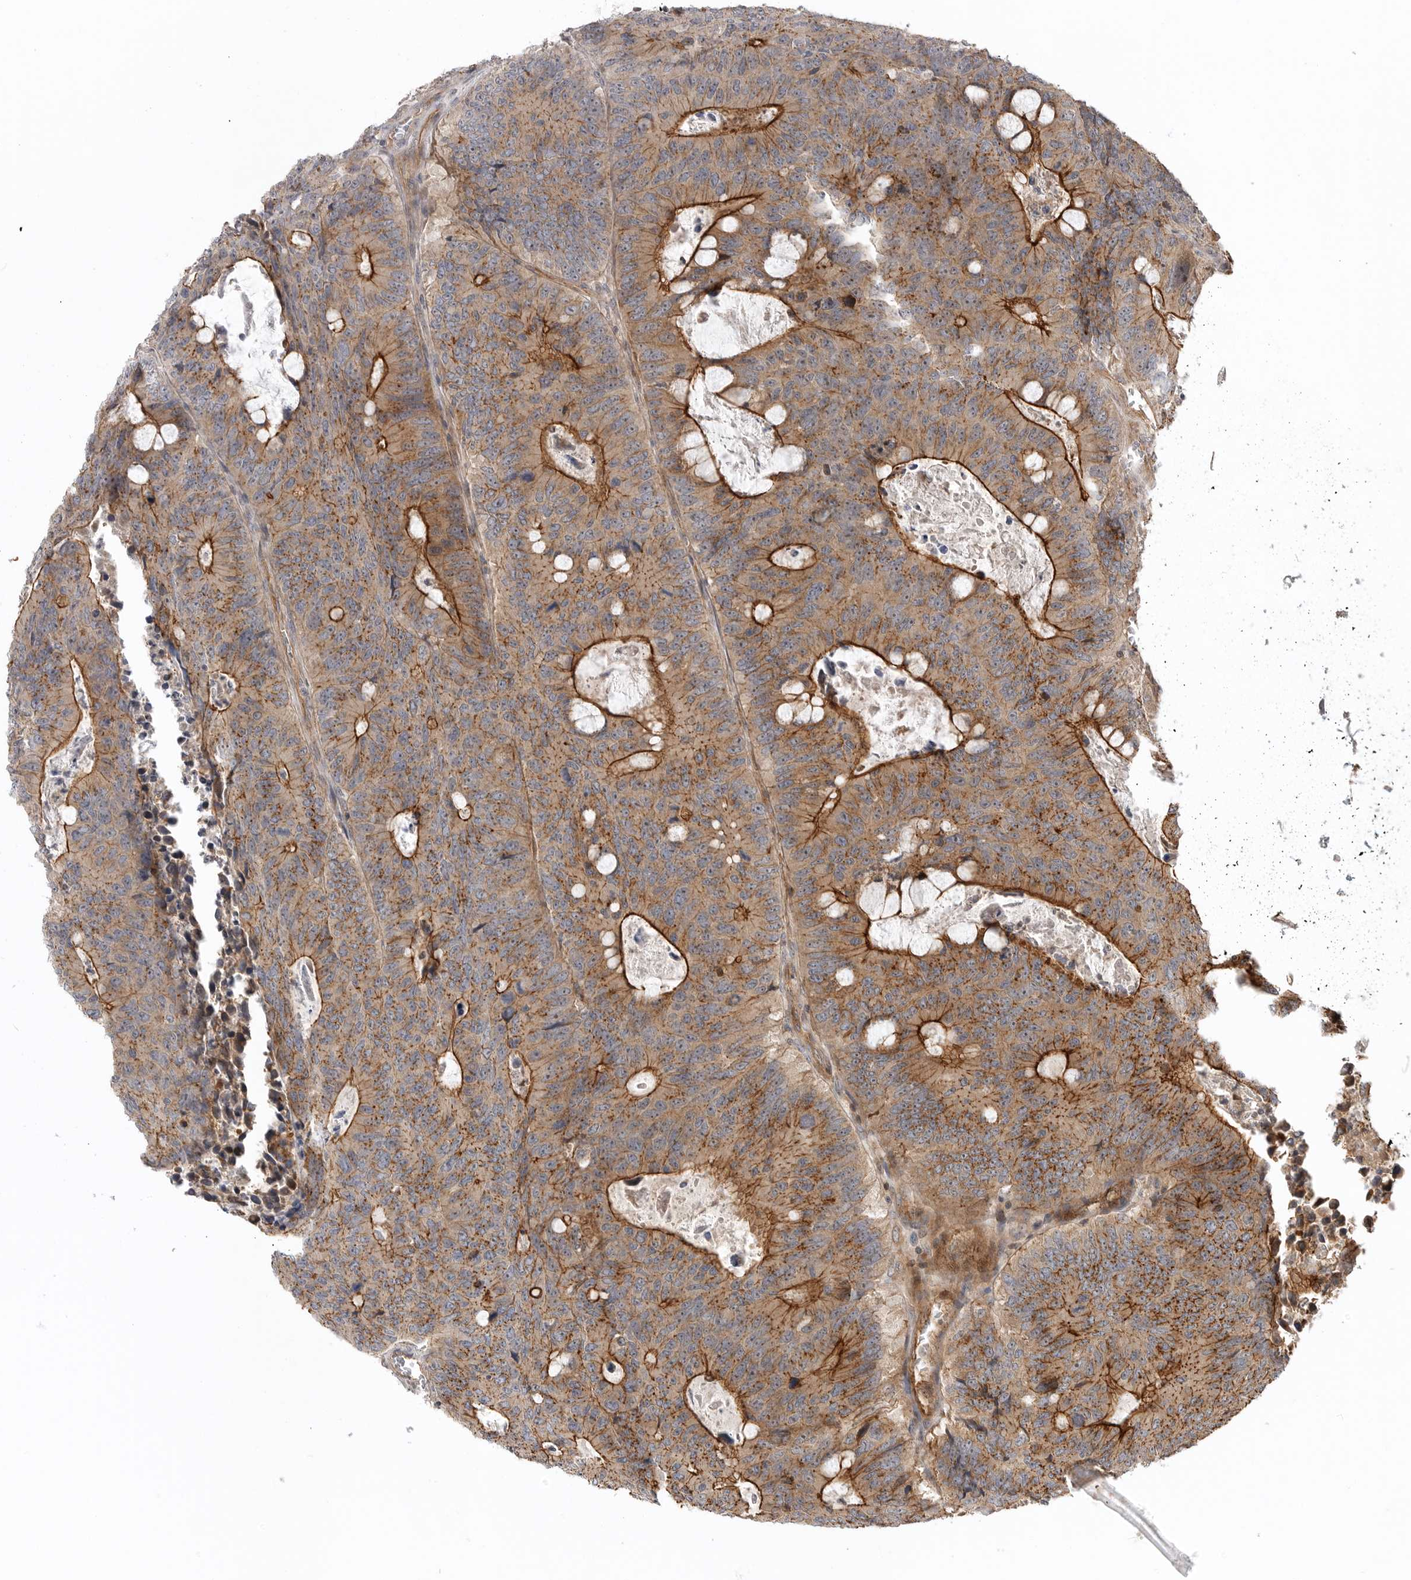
{"staining": {"intensity": "moderate", "quantity": ">75%", "location": "cytoplasmic/membranous"}, "tissue": "colorectal cancer", "cell_type": "Tumor cells", "image_type": "cancer", "snomed": [{"axis": "morphology", "description": "Adenocarcinoma, NOS"}, {"axis": "topography", "description": "Colon"}], "caption": "This is a photomicrograph of immunohistochemistry (IHC) staining of colorectal adenocarcinoma, which shows moderate staining in the cytoplasmic/membranous of tumor cells.", "gene": "GPATCH2", "patient": {"sex": "male", "age": 87}}